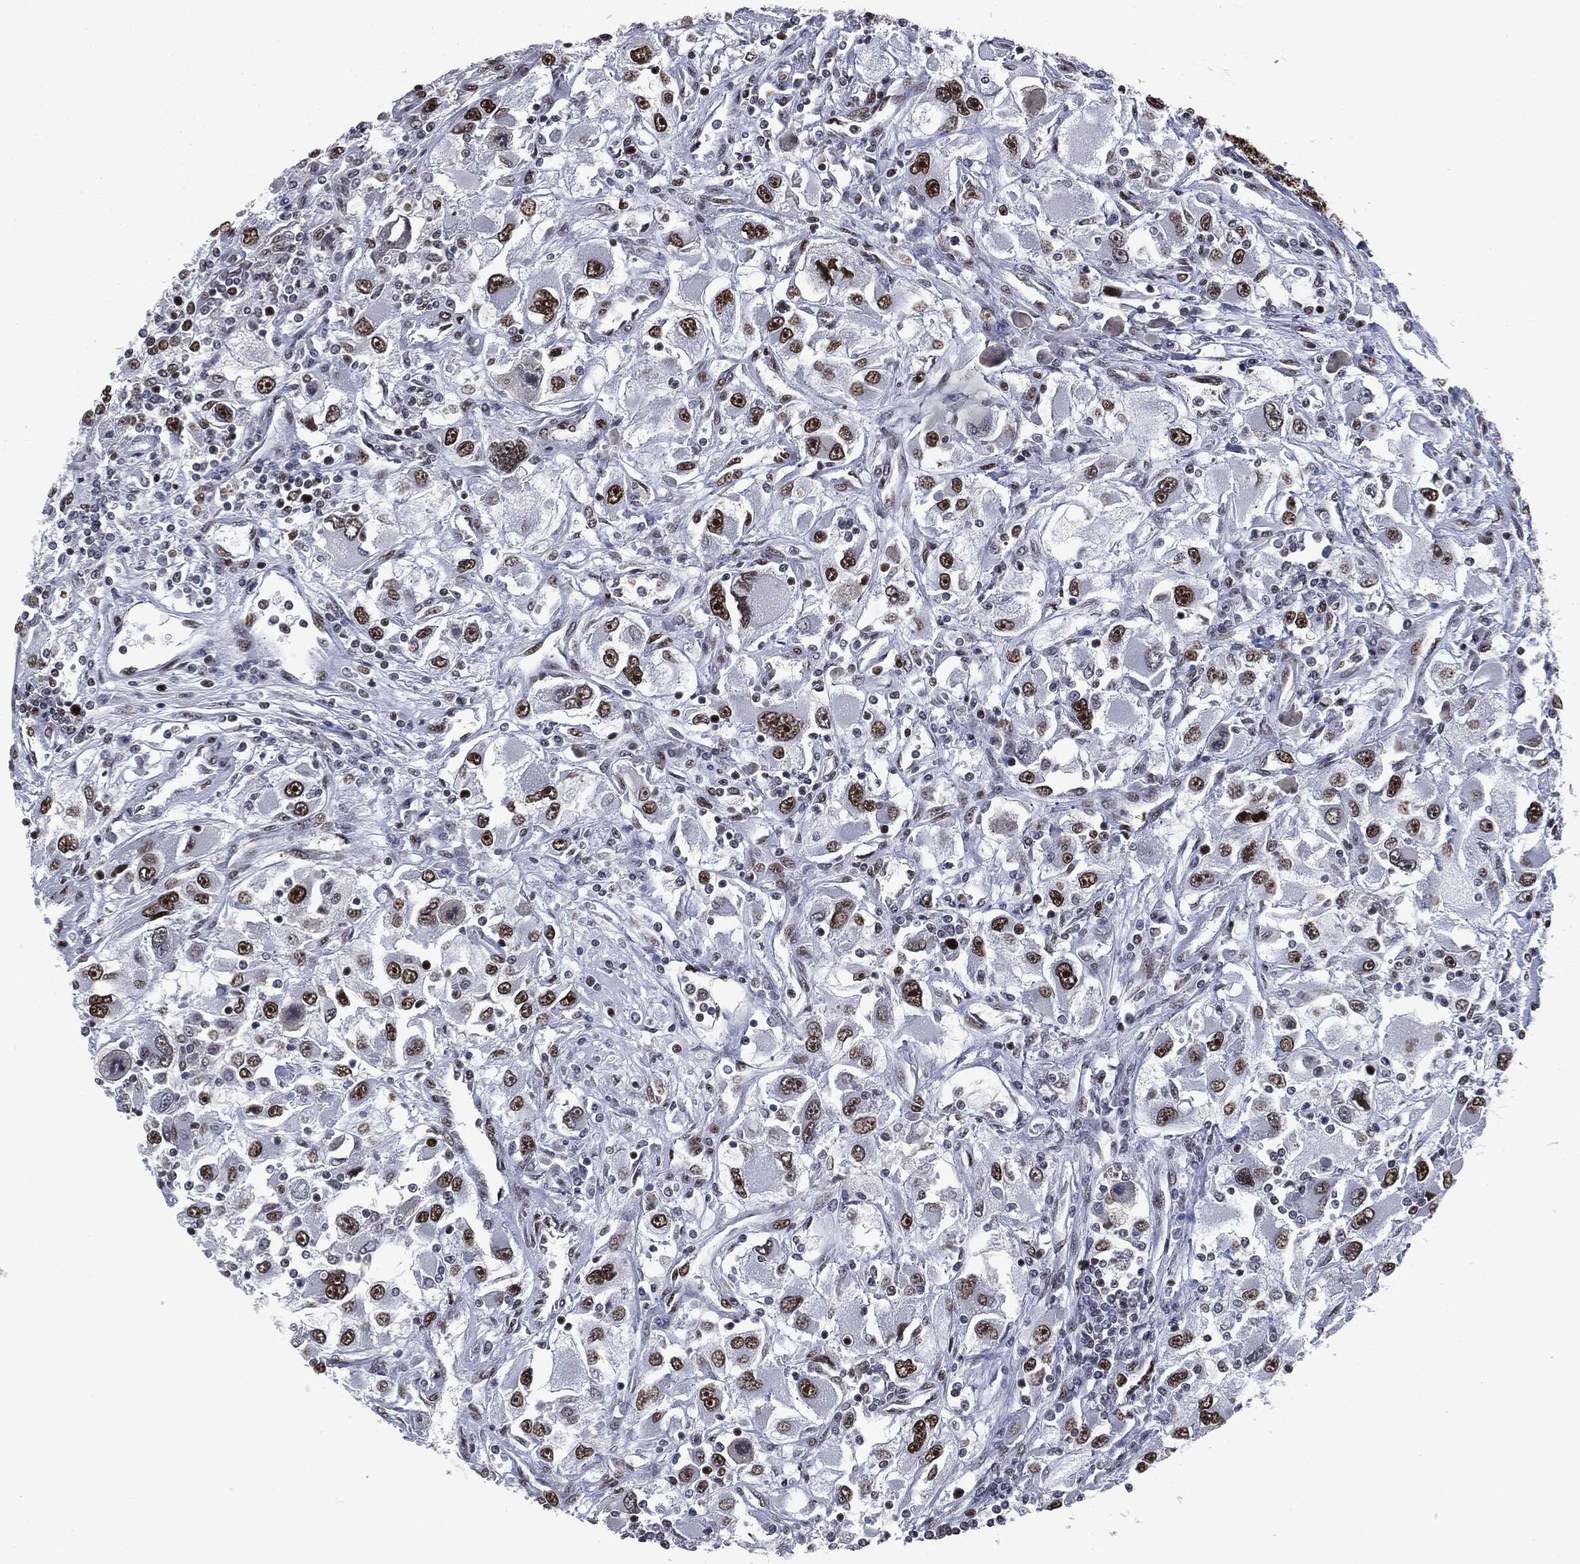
{"staining": {"intensity": "strong", "quantity": ">75%", "location": "nuclear"}, "tissue": "renal cancer", "cell_type": "Tumor cells", "image_type": "cancer", "snomed": [{"axis": "morphology", "description": "Adenocarcinoma, NOS"}, {"axis": "topography", "description": "Kidney"}], "caption": "The immunohistochemical stain highlights strong nuclear expression in tumor cells of adenocarcinoma (renal) tissue. The protein is shown in brown color, while the nuclei are stained blue.", "gene": "MSH2", "patient": {"sex": "female", "age": 52}}